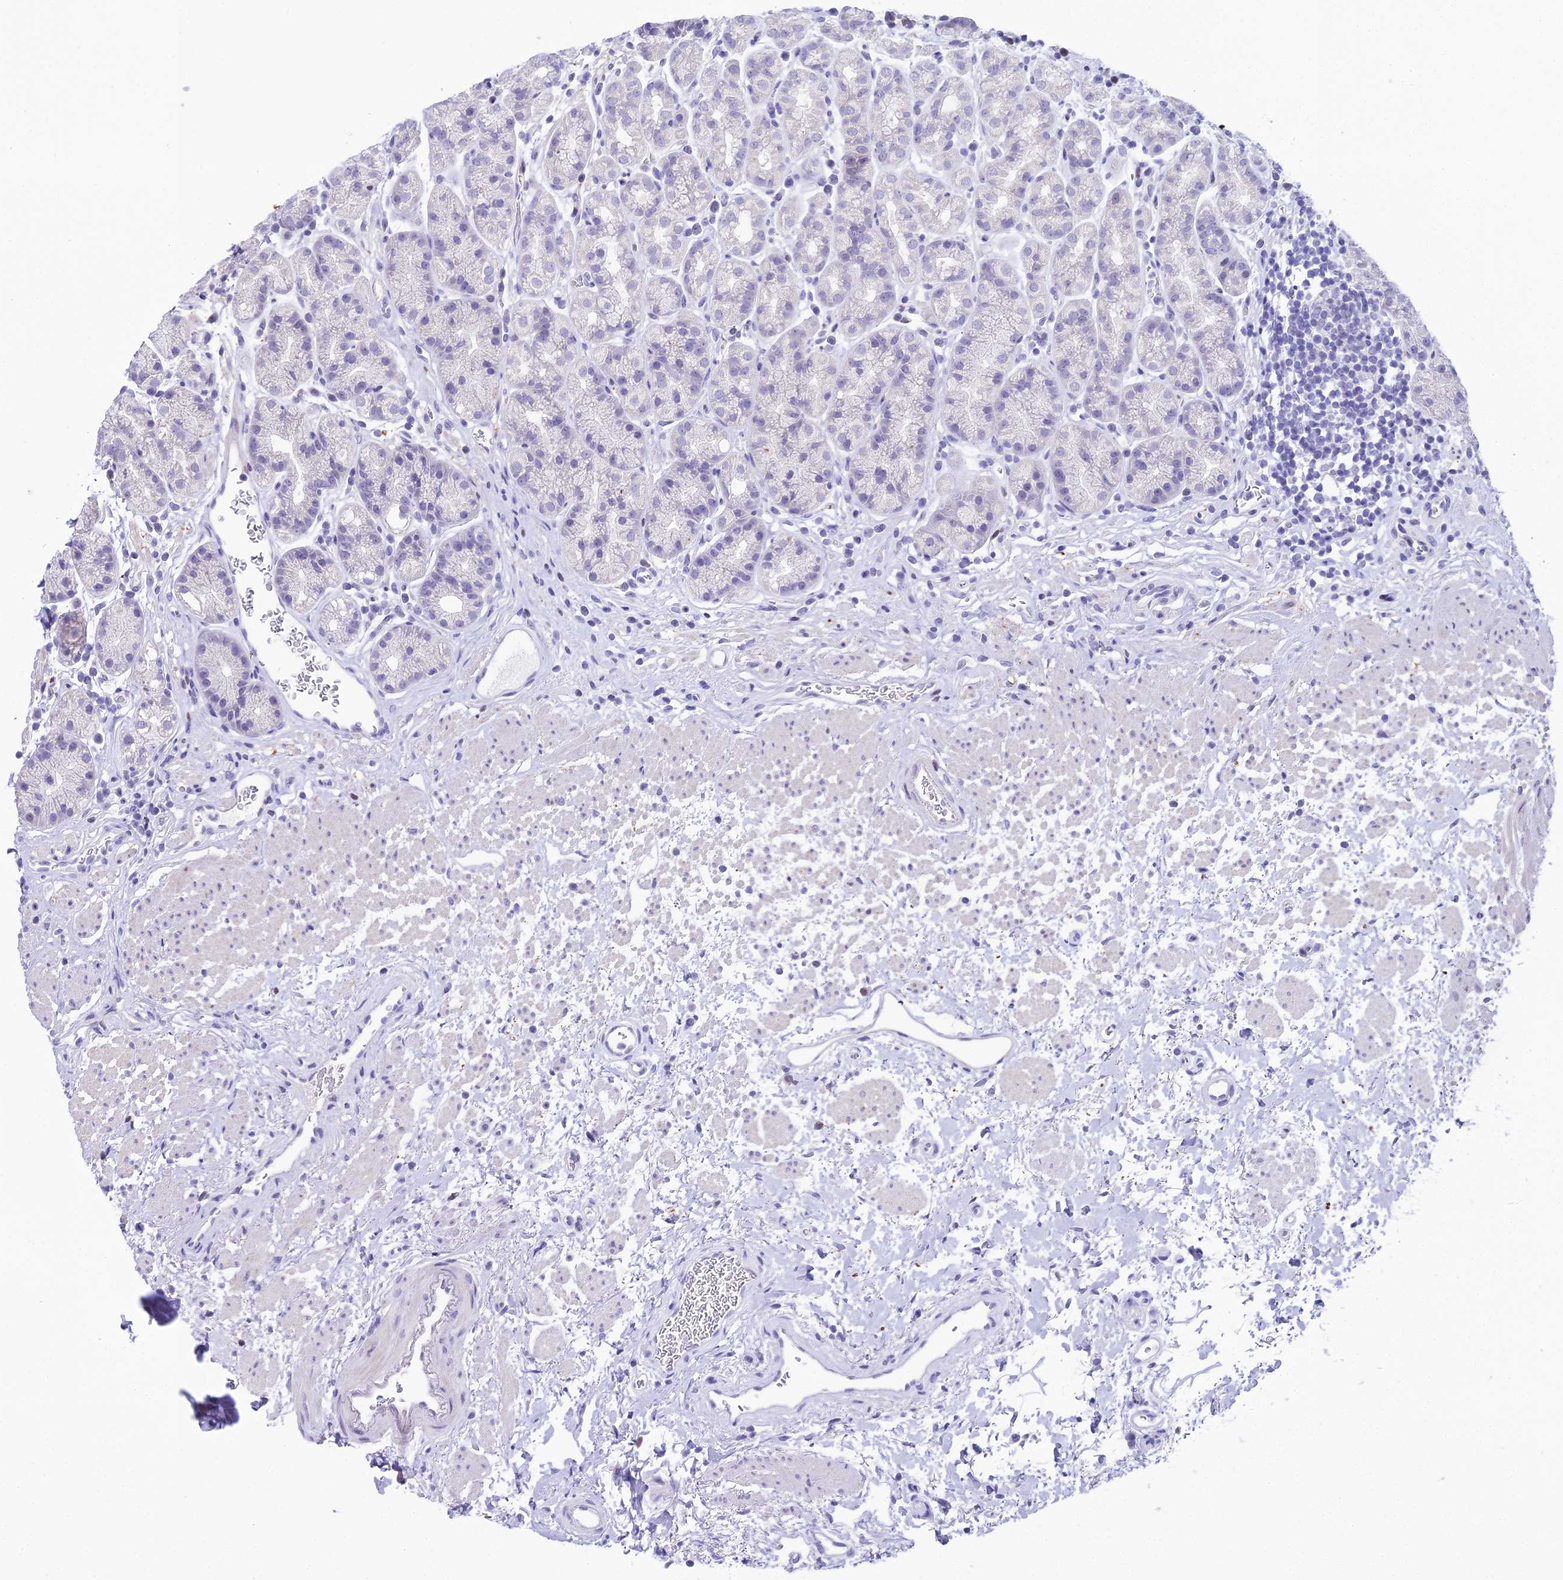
{"staining": {"intensity": "negative", "quantity": "none", "location": "none"}, "tissue": "stomach", "cell_type": "Glandular cells", "image_type": "normal", "snomed": [{"axis": "morphology", "description": "Normal tissue, NOS"}, {"axis": "topography", "description": "Stomach"}], "caption": "DAB immunohistochemical staining of benign stomach demonstrates no significant positivity in glandular cells. (DAB (3,3'-diaminobenzidine) IHC, high magnification).", "gene": "CC2D2A", "patient": {"sex": "male", "age": 63}}